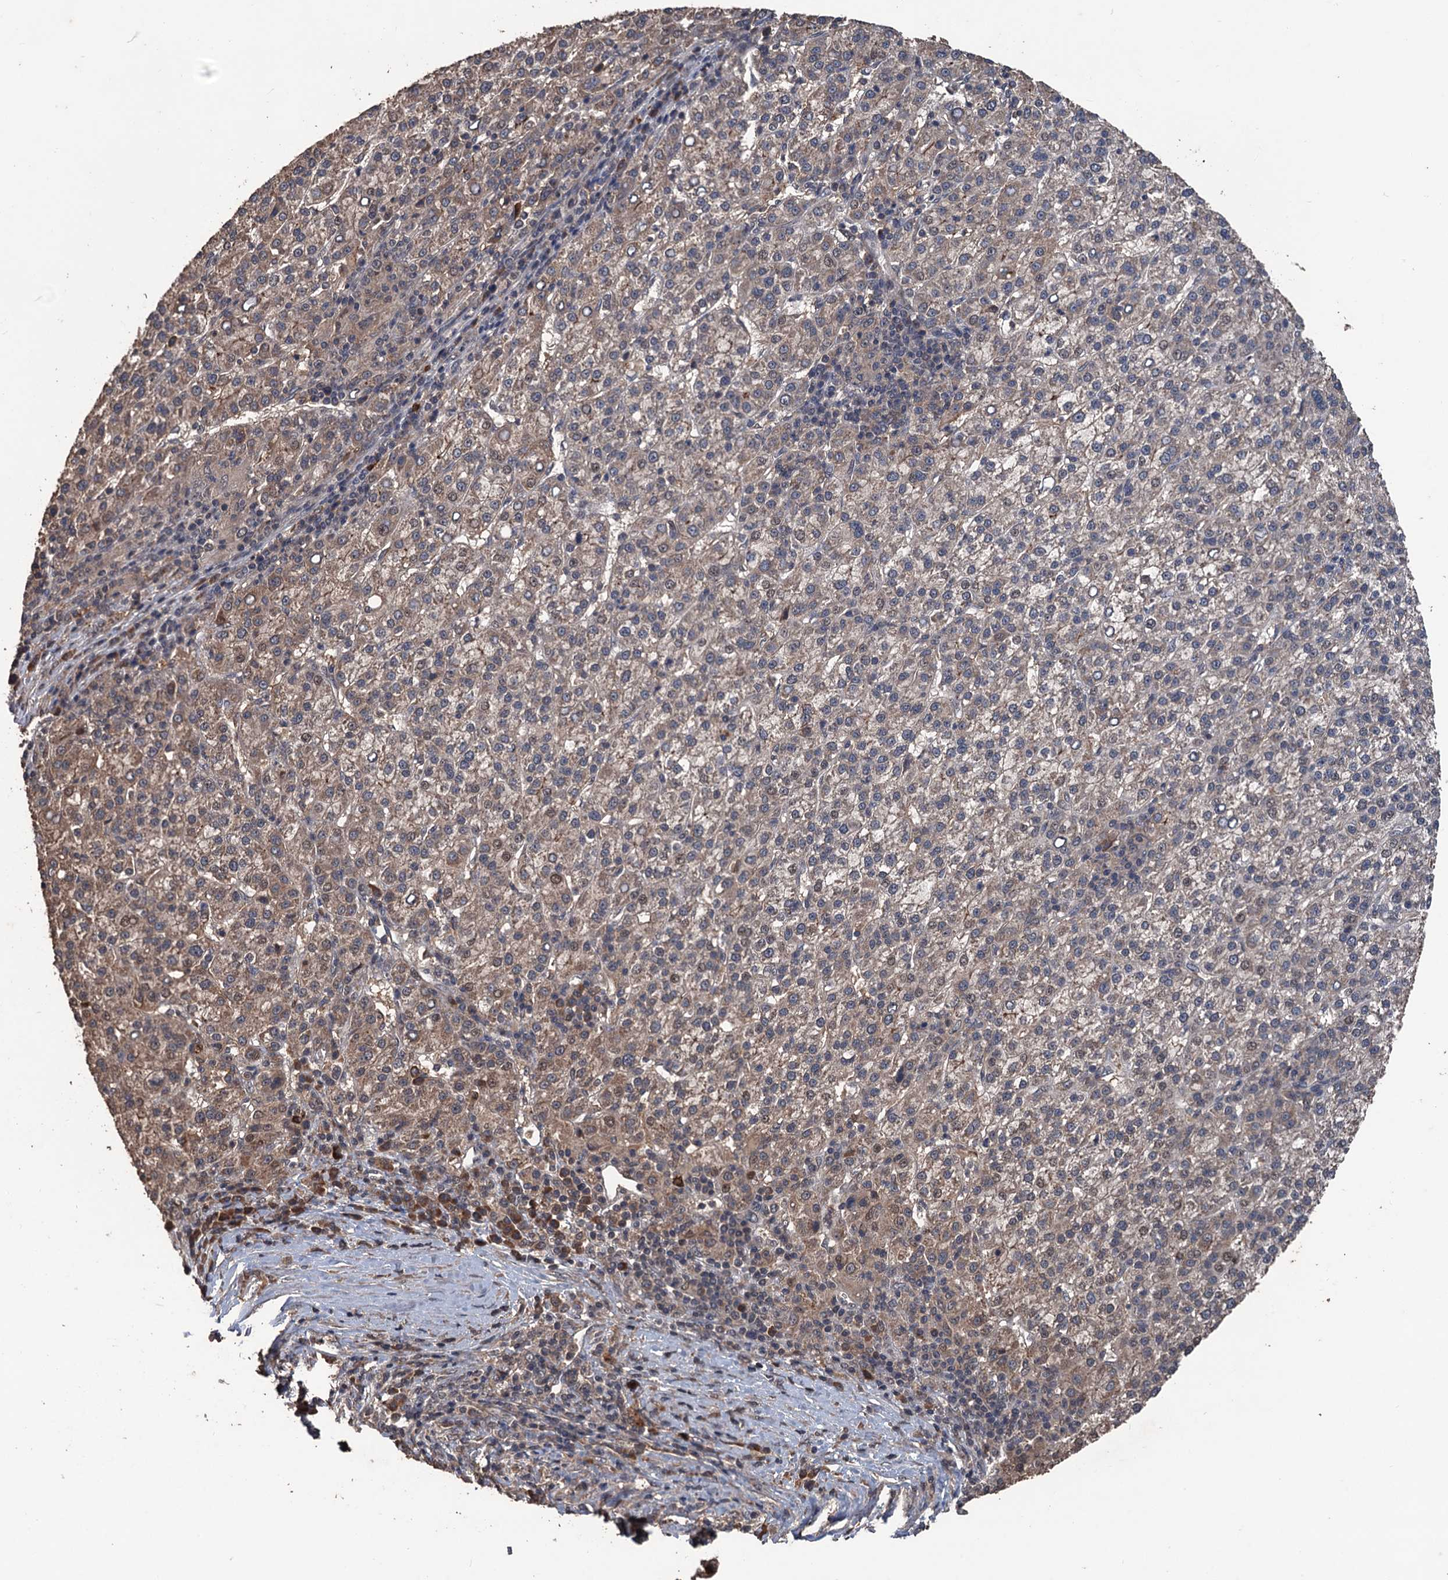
{"staining": {"intensity": "weak", "quantity": "25%-75%", "location": "cytoplasmic/membranous,nuclear"}, "tissue": "liver cancer", "cell_type": "Tumor cells", "image_type": "cancer", "snomed": [{"axis": "morphology", "description": "Carcinoma, Hepatocellular, NOS"}, {"axis": "topography", "description": "Liver"}], "caption": "Liver hepatocellular carcinoma was stained to show a protein in brown. There is low levels of weak cytoplasmic/membranous and nuclear staining in approximately 25%-75% of tumor cells. (IHC, brightfield microscopy, high magnification).", "gene": "ZNF438", "patient": {"sex": "female", "age": 58}}